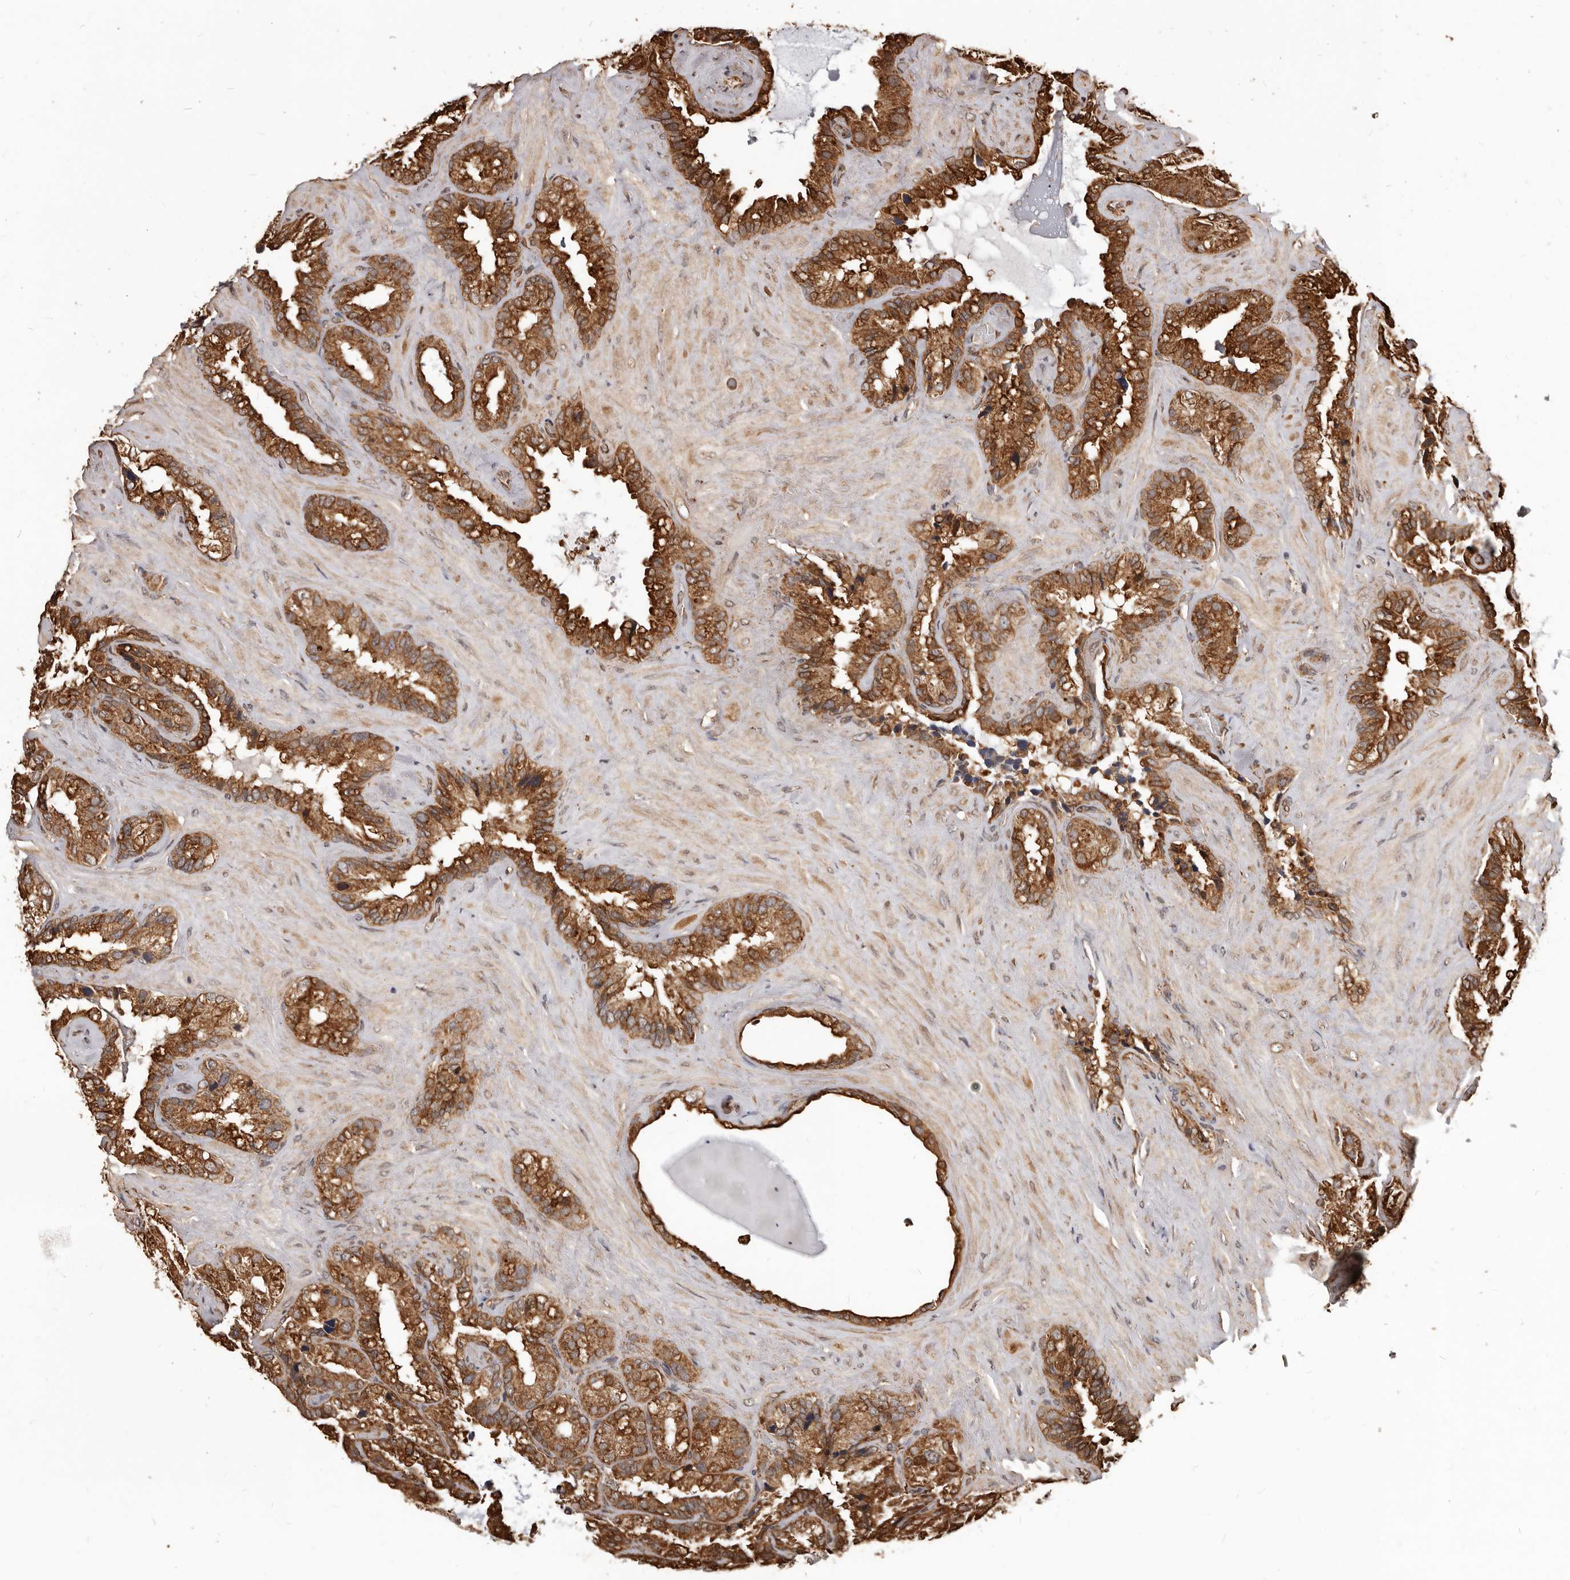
{"staining": {"intensity": "strong", "quantity": ">75%", "location": "cytoplasmic/membranous"}, "tissue": "seminal vesicle", "cell_type": "Glandular cells", "image_type": "normal", "snomed": [{"axis": "morphology", "description": "Normal tissue, NOS"}, {"axis": "topography", "description": "Prostate"}, {"axis": "topography", "description": "Seminal veicle"}], "caption": "Immunohistochemical staining of unremarkable seminal vesicle shows >75% levels of strong cytoplasmic/membranous protein positivity in about >75% of glandular cells. (Brightfield microscopy of DAB IHC at high magnification).", "gene": "MTO1", "patient": {"sex": "male", "age": 68}}